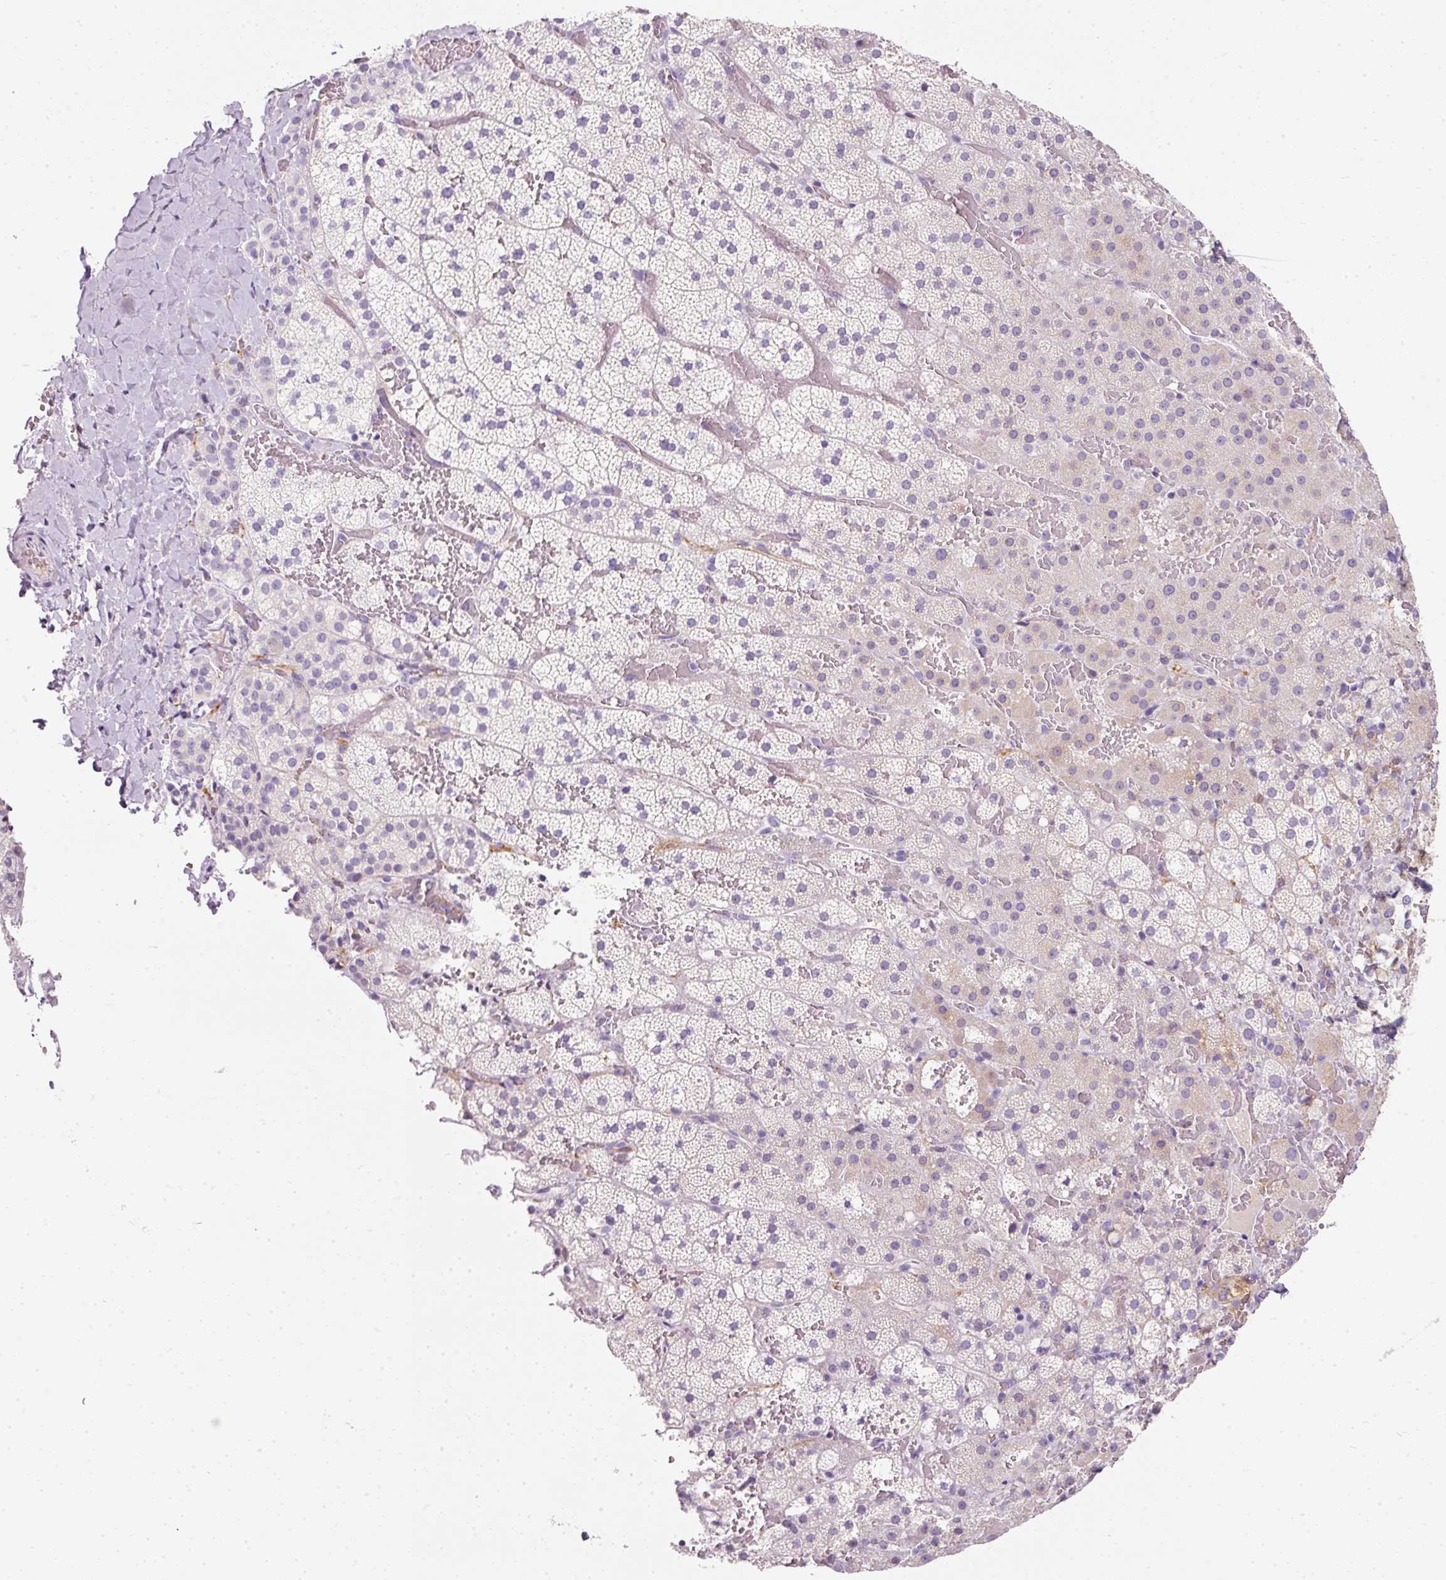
{"staining": {"intensity": "negative", "quantity": "none", "location": "none"}, "tissue": "adrenal gland", "cell_type": "Glandular cells", "image_type": "normal", "snomed": [{"axis": "morphology", "description": "Normal tissue, NOS"}, {"axis": "topography", "description": "Adrenal gland"}], "caption": "DAB (3,3'-diaminobenzidine) immunohistochemical staining of benign adrenal gland reveals no significant positivity in glandular cells. Brightfield microscopy of immunohistochemistry (IHC) stained with DAB (brown) and hematoxylin (blue), captured at high magnification.", "gene": "DNM1", "patient": {"sex": "male", "age": 53}}